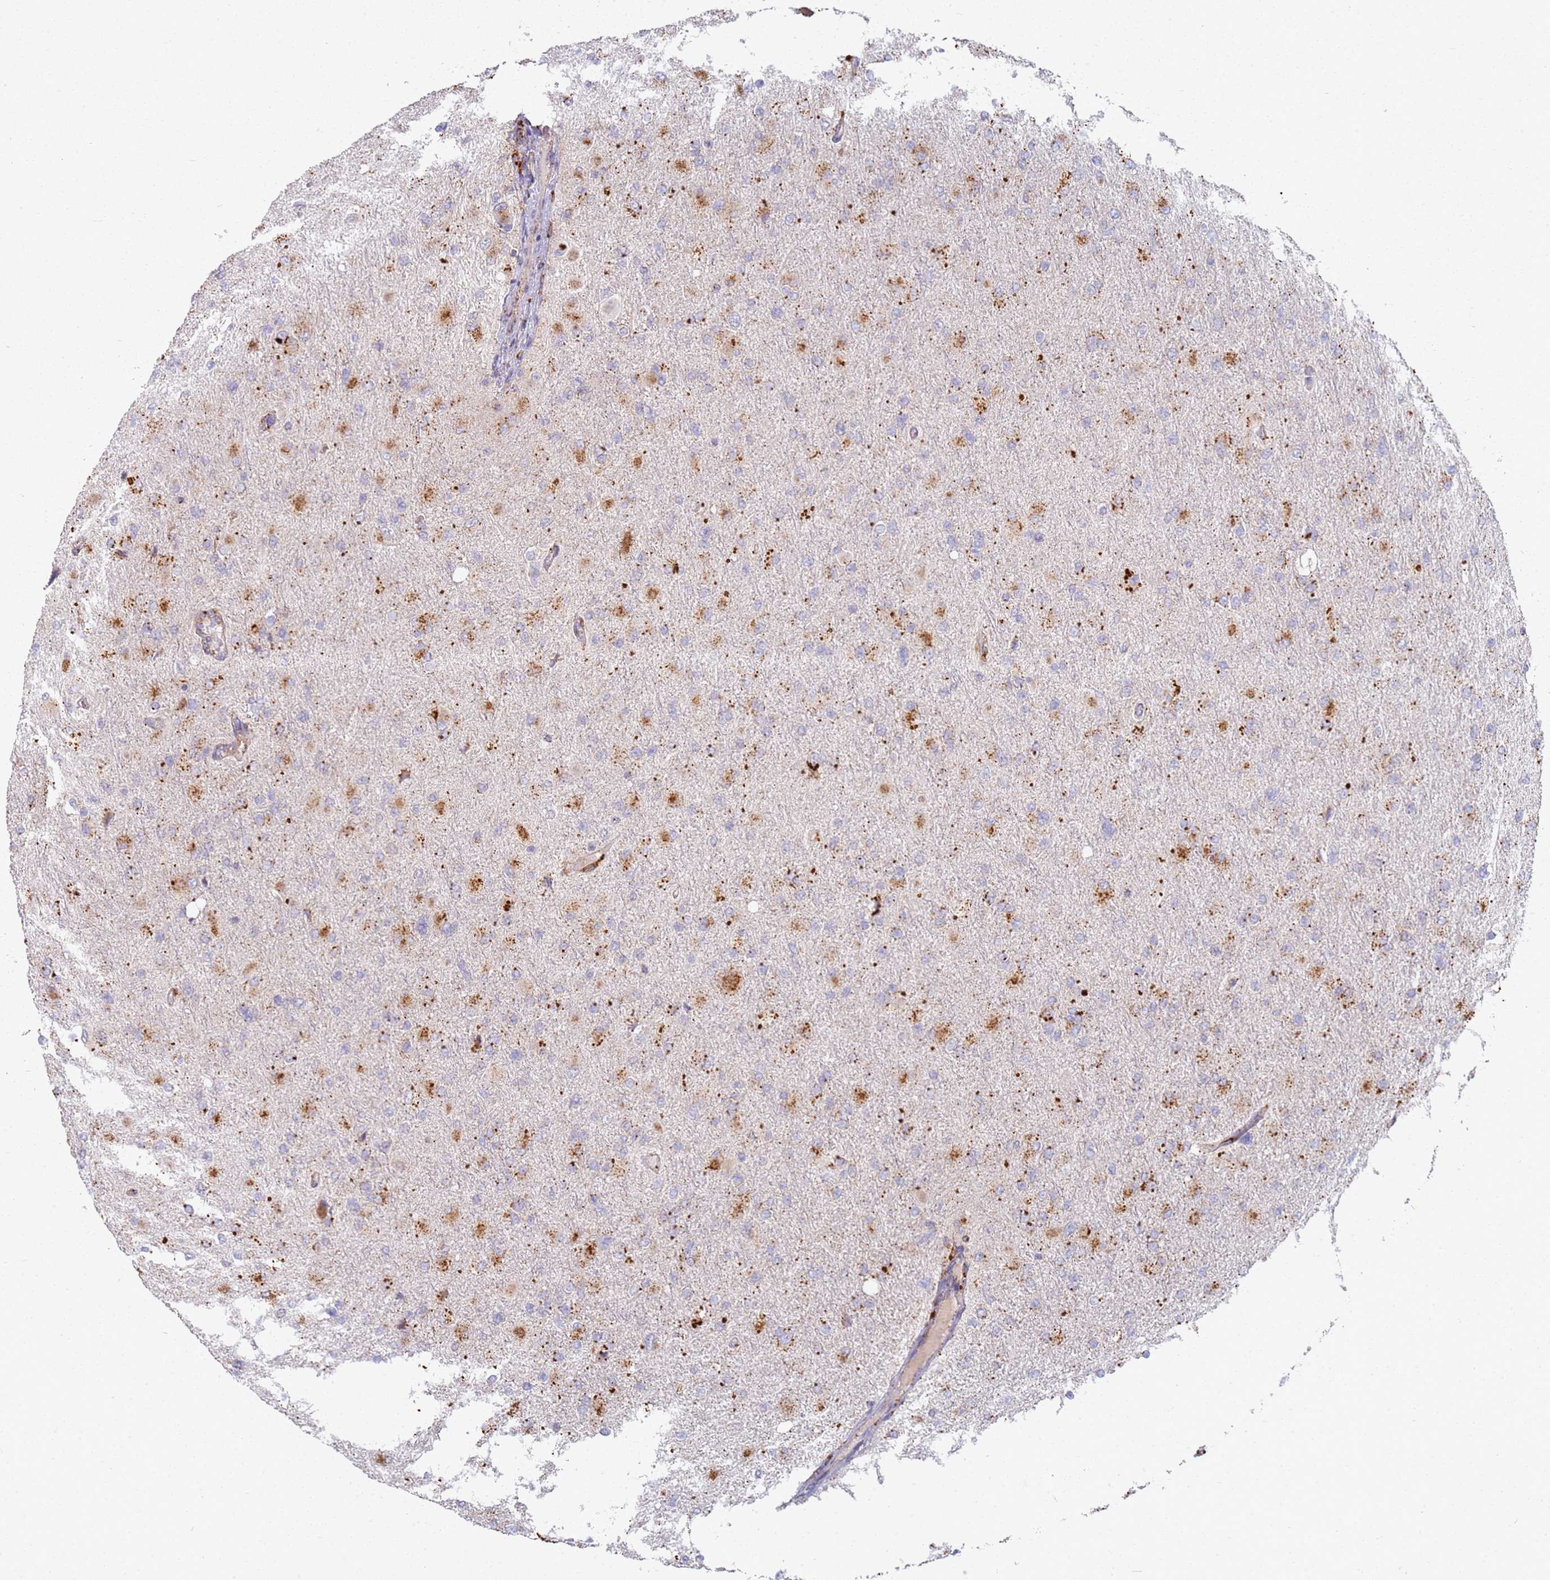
{"staining": {"intensity": "negative", "quantity": "none", "location": "none"}, "tissue": "glioma", "cell_type": "Tumor cells", "image_type": "cancer", "snomed": [{"axis": "morphology", "description": "Glioma, malignant, High grade"}, {"axis": "topography", "description": "Cerebral cortex"}], "caption": "High-grade glioma (malignant) was stained to show a protein in brown. There is no significant expression in tumor cells. Brightfield microscopy of immunohistochemistry (IHC) stained with DAB (brown) and hematoxylin (blue), captured at high magnification.", "gene": "TMEM229B", "patient": {"sex": "female", "age": 36}}